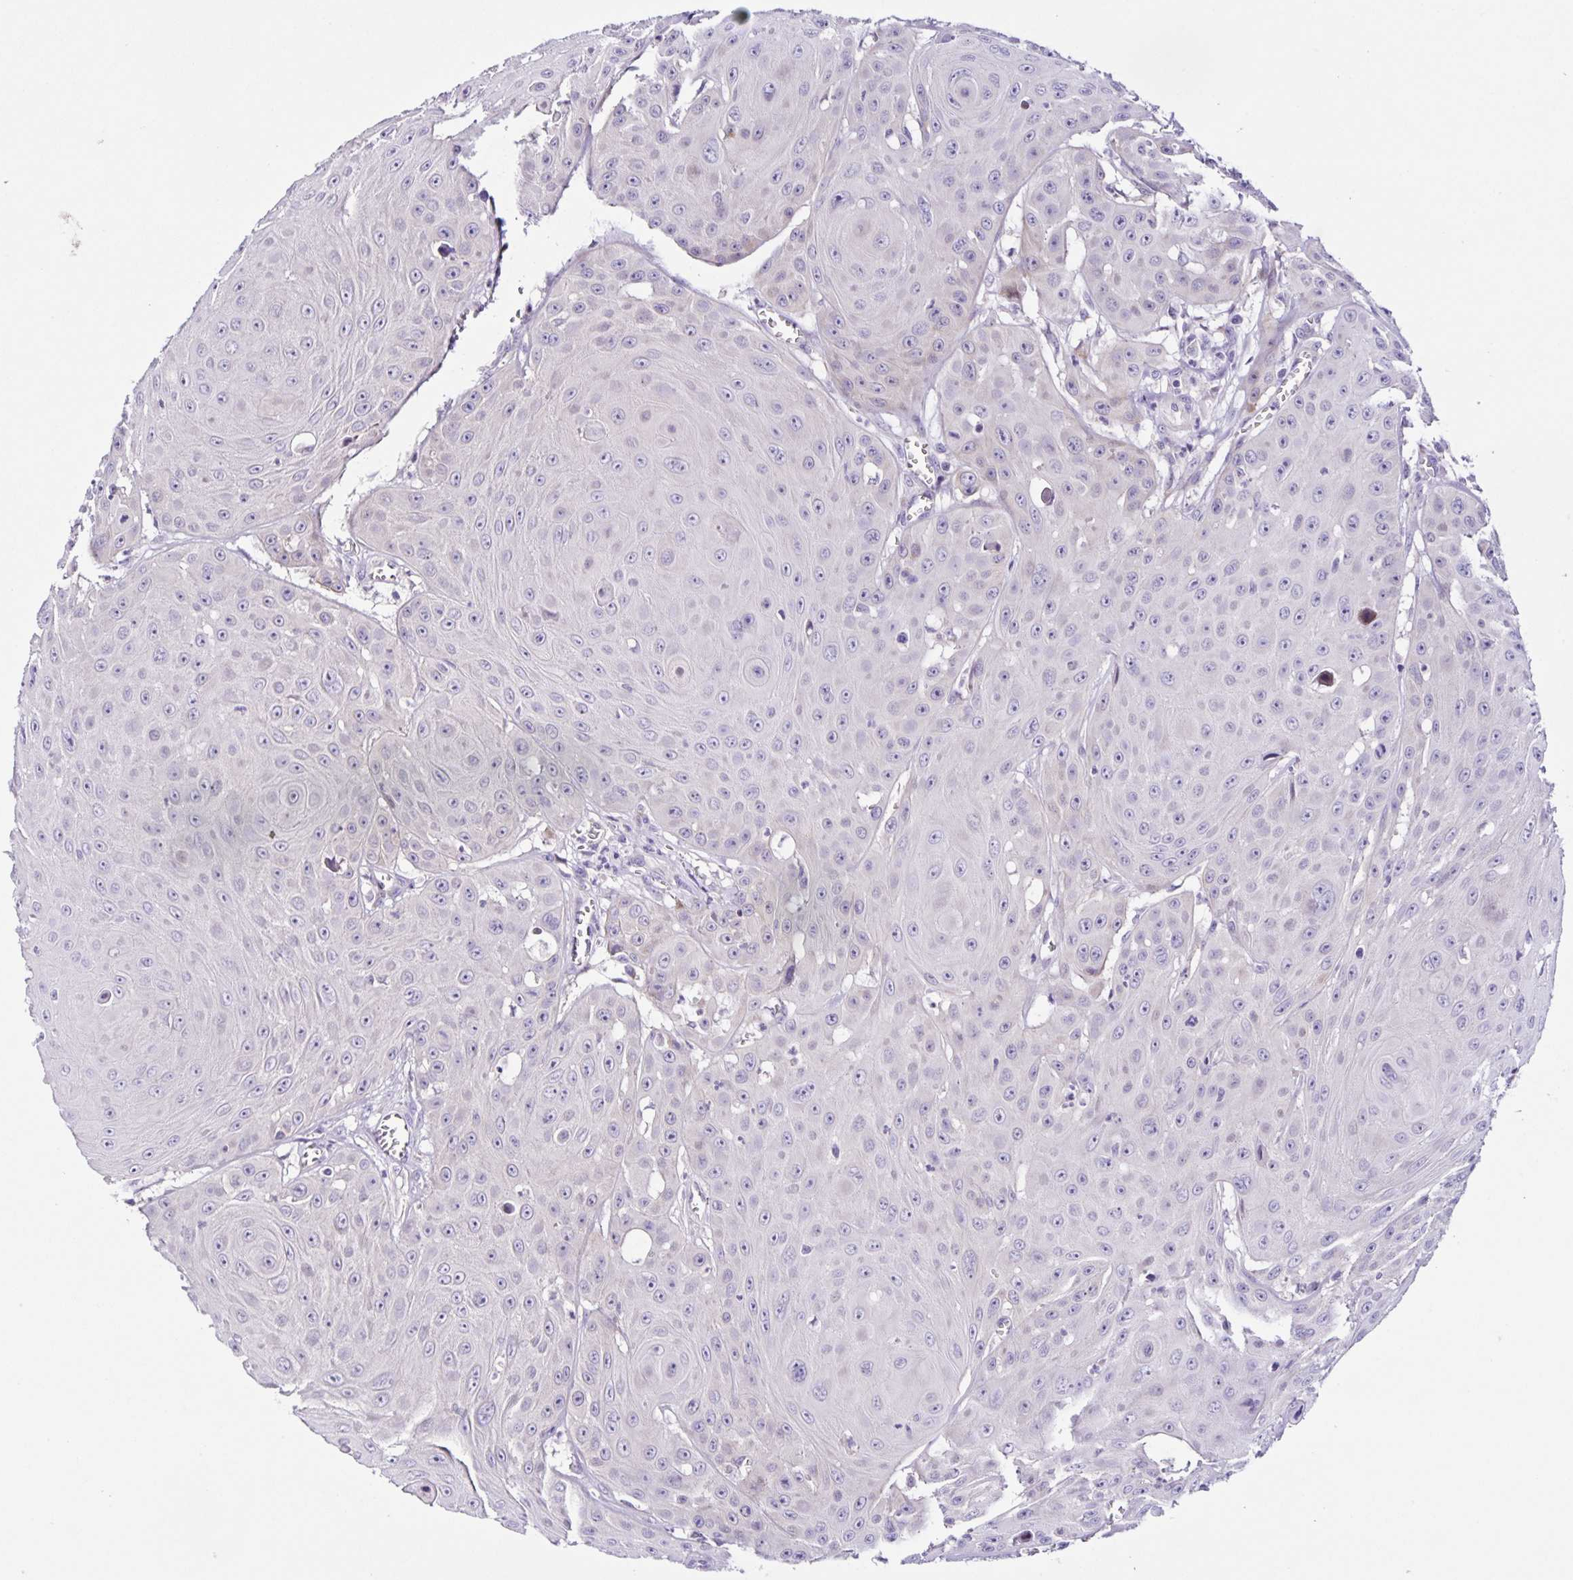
{"staining": {"intensity": "negative", "quantity": "none", "location": "none"}, "tissue": "head and neck cancer", "cell_type": "Tumor cells", "image_type": "cancer", "snomed": [{"axis": "morphology", "description": "Squamous cell carcinoma, NOS"}, {"axis": "topography", "description": "Oral tissue"}, {"axis": "topography", "description": "Head-Neck"}], "caption": "Human squamous cell carcinoma (head and neck) stained for a protein using immunohistochemistry (IHC) exhibits no positivity in tumor cells.", "gene": "RNFT2", "patient": {"sex": "male", "age": 81}}